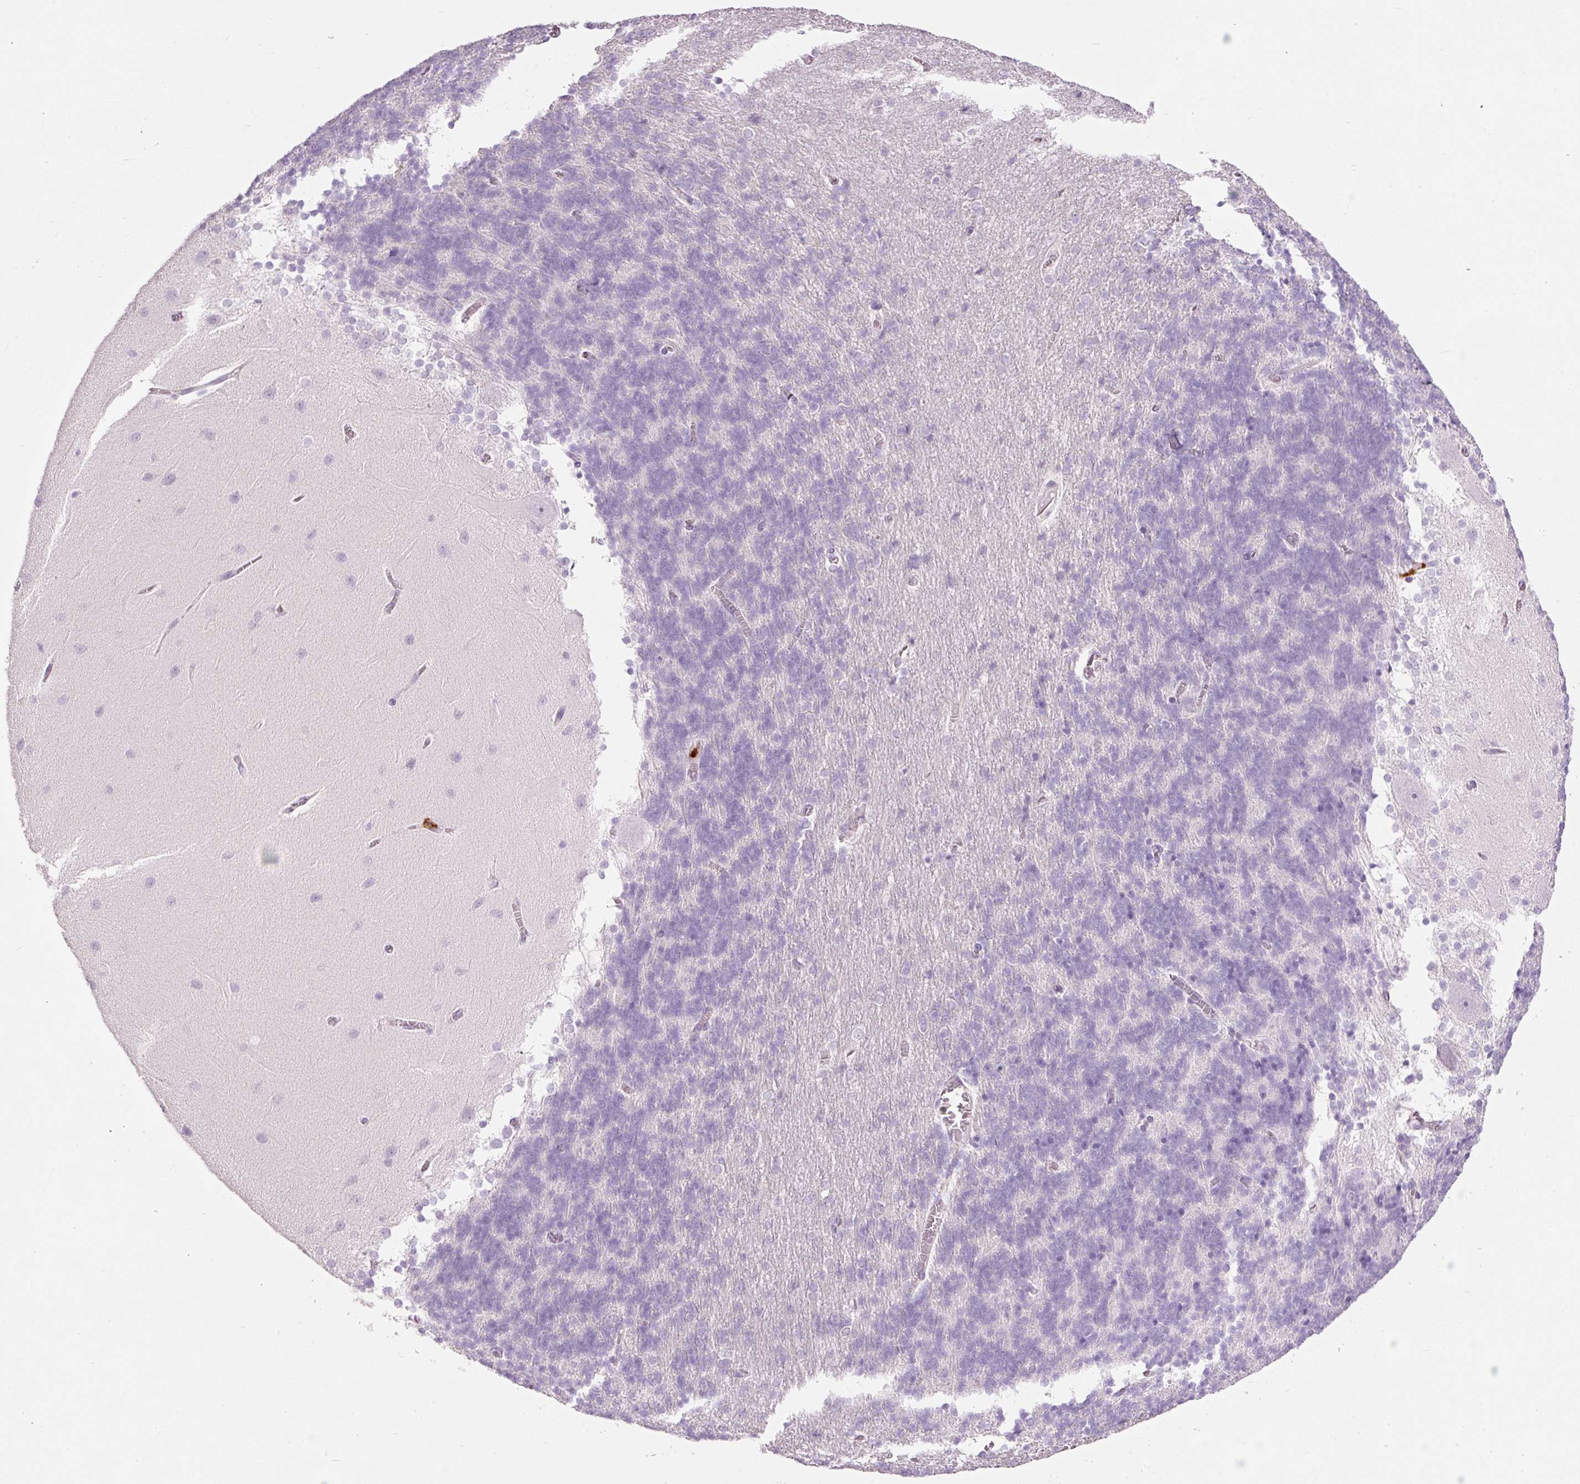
{"staining": {"intensity": "negative", "quantity": "none", "location": "none"}, "tissue": "cerebellum", "cell_type": "Cells in granular layer", "image_type": "normal", "snomed": [{"axis": "morphology", "description": "Normal tissue, NOS"}, {"axis": "topography", "description": "Cerebellum"}], "caption": "Human cerebellum stained for a protein using immunohistochemistry shows no positivity in cells in granular layer.", "gene": "MAP3K3", "patient": {"sex": "female", "age": 54}}